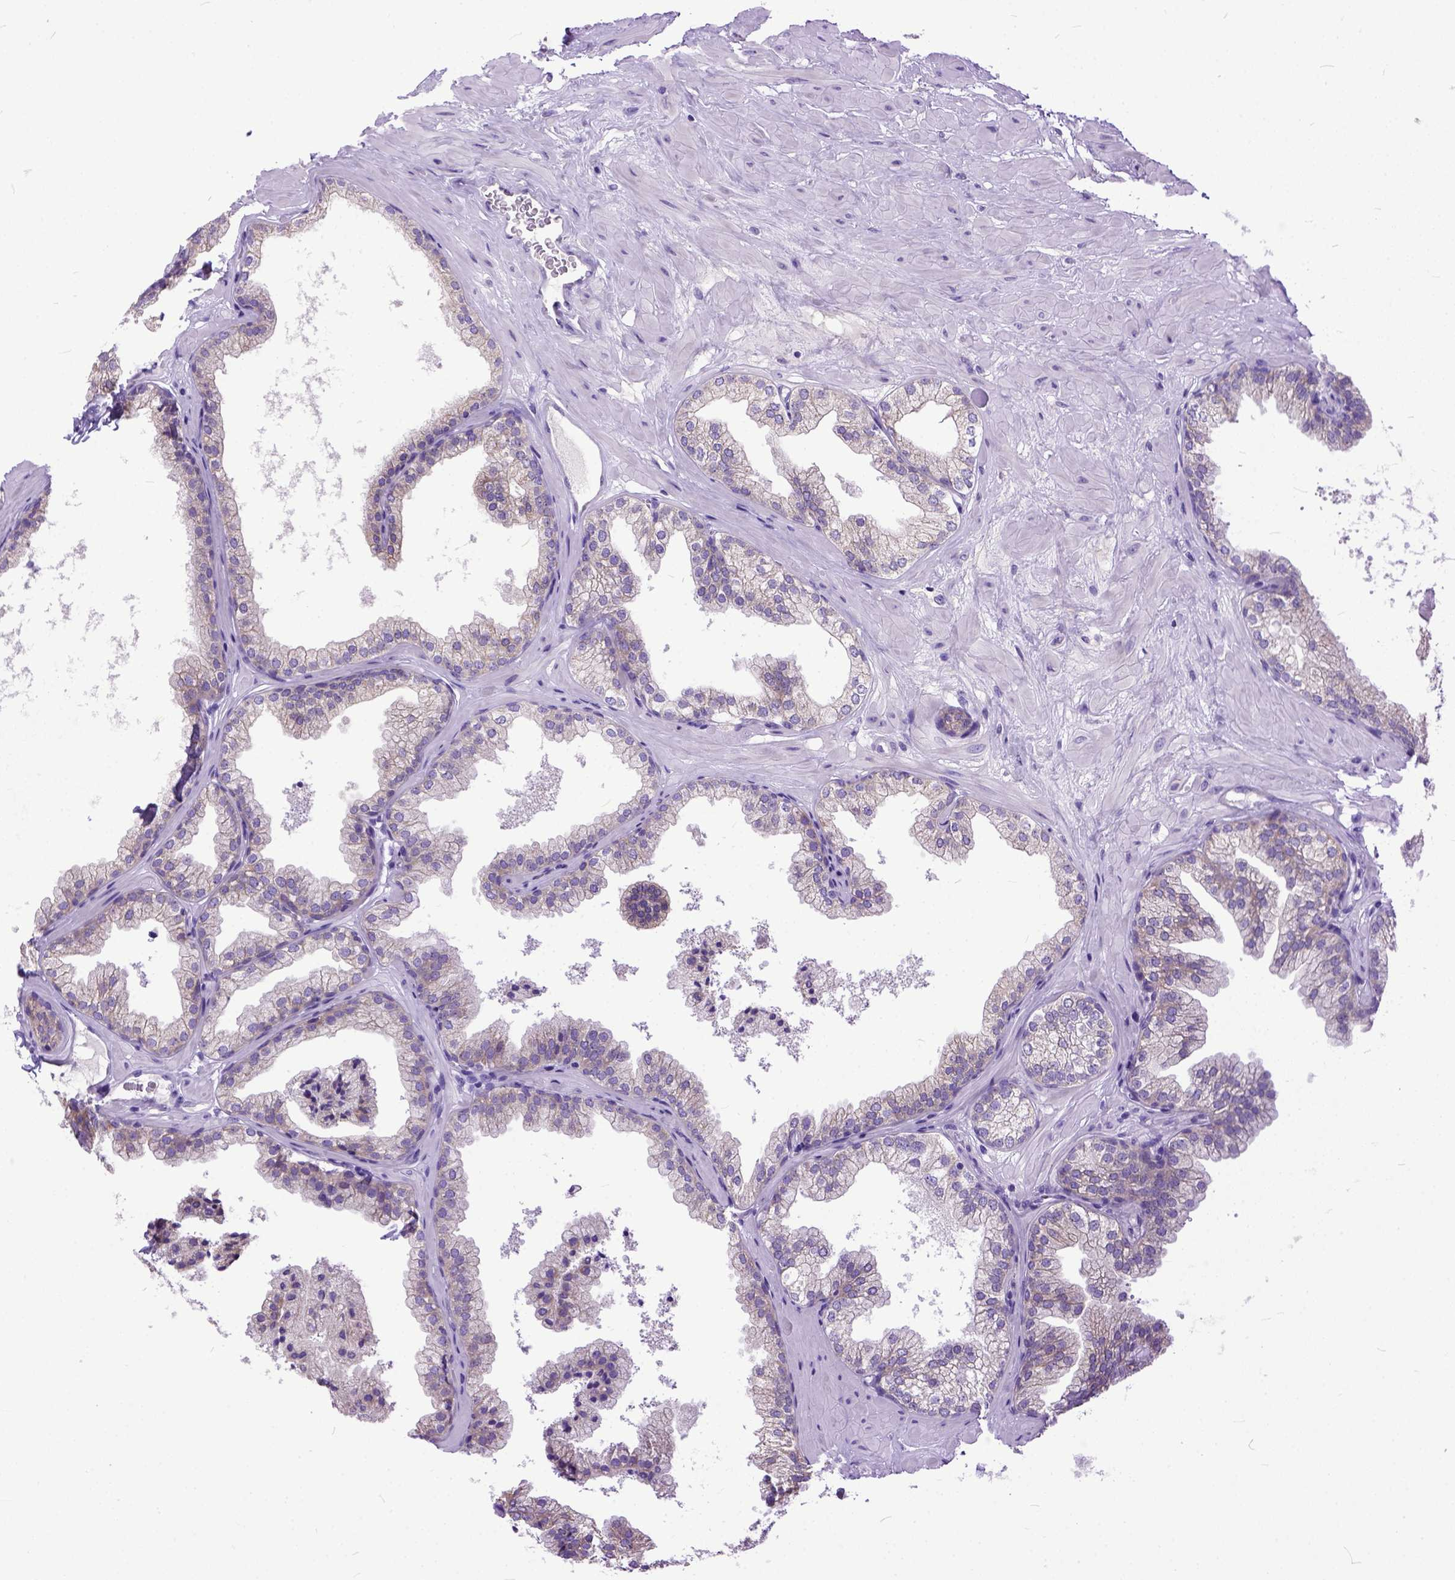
{"staining": {"intensity": "weak", "quantity": "<25%", "location": "cytoplasmic/membranous"}, "tissue": "prostate", "cell_type": "Glandular cells", "image_type": "normal", "snomed": [{"axis": "morphology", "description": "Normal tissue, NOS"}, {"axis": "topography", "description": "Prostate"}], "caption": "Glandular cells are negative for brown protein staining in unremarkable prostate.", "gene": "PPL", "patient": {"sex": "male", "age": 37}}